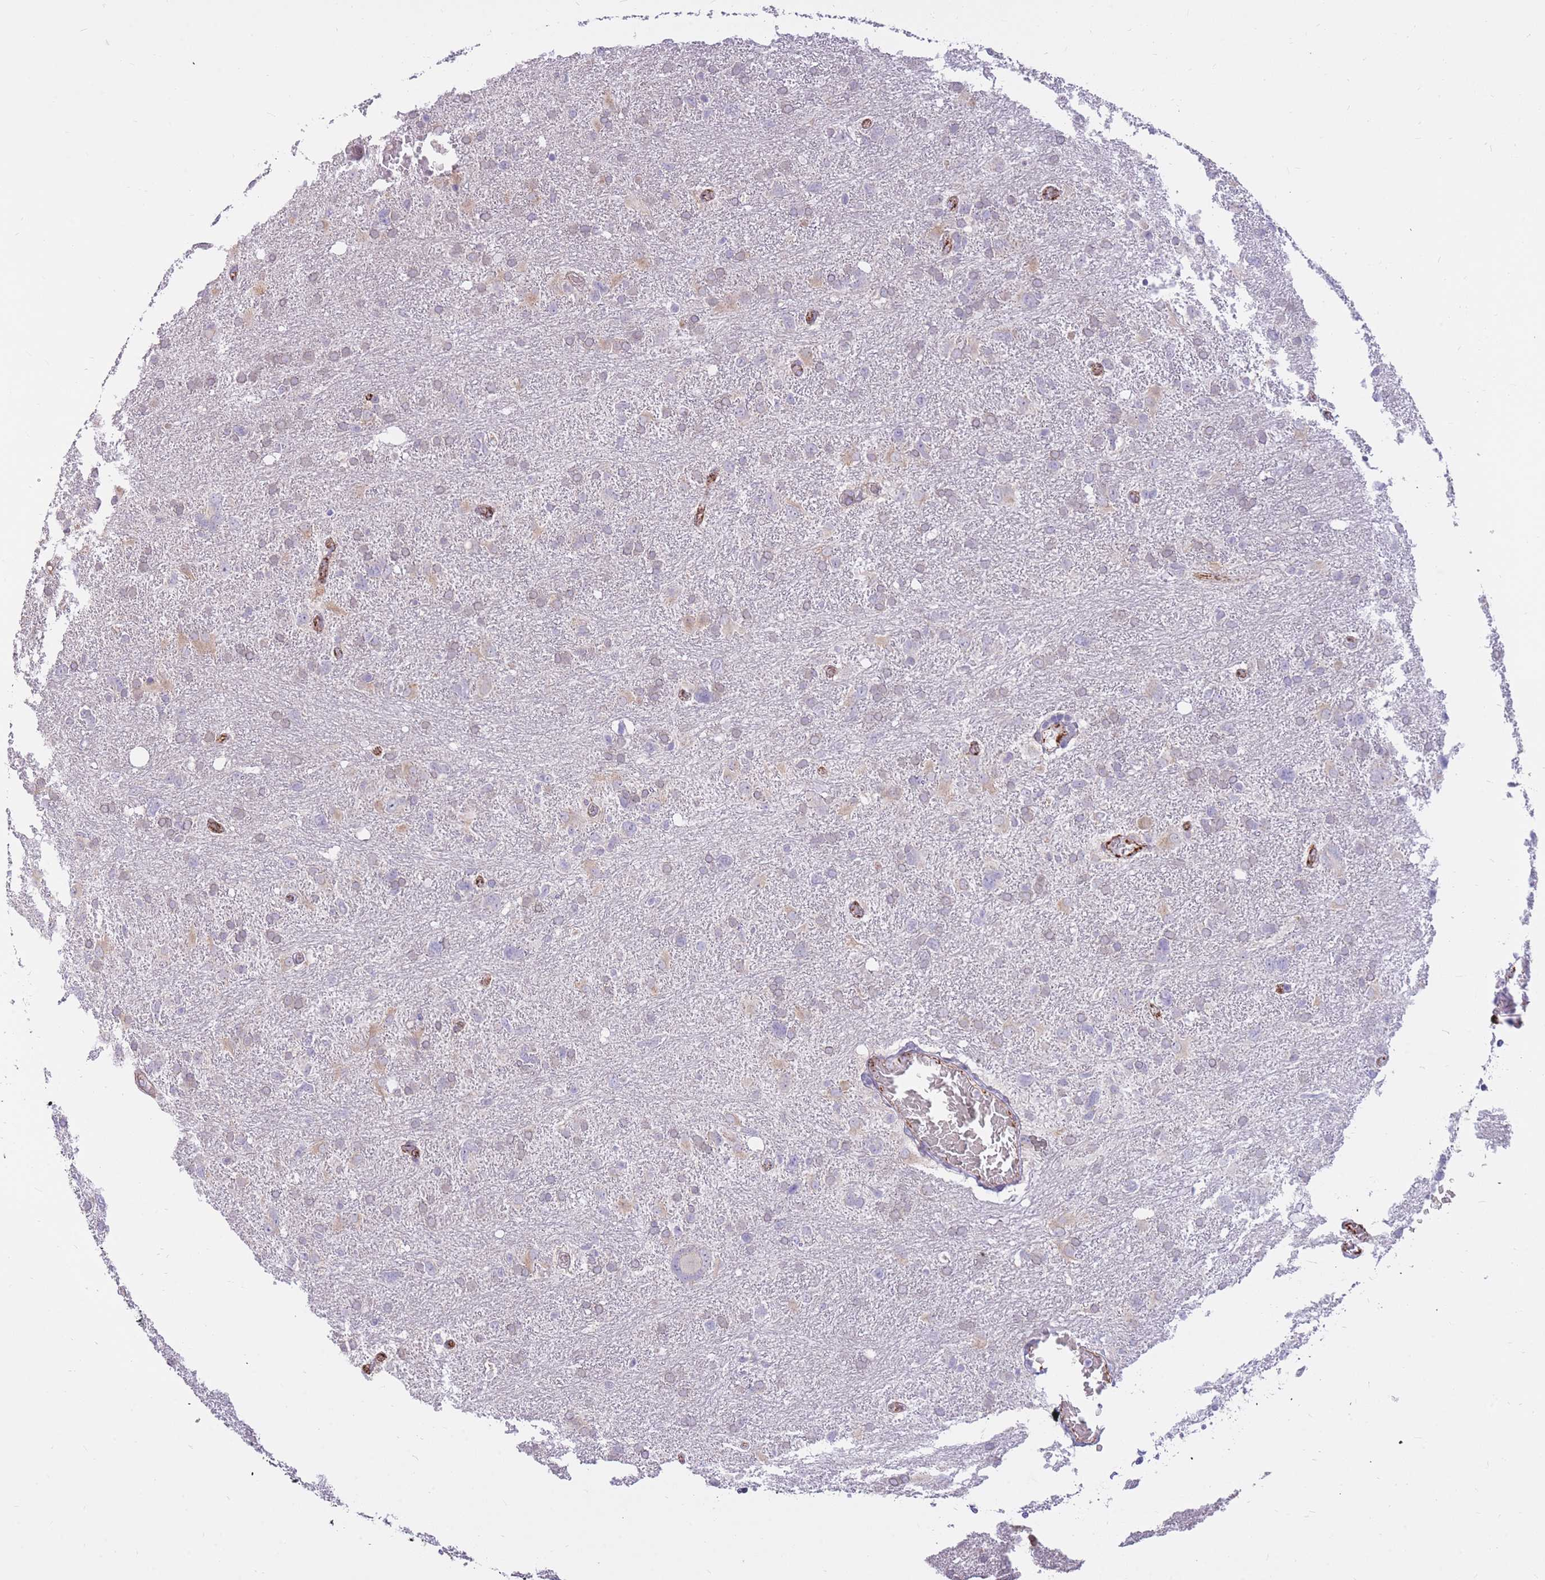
{"staining": {"intensity": "weak", "quantity": "<25%", "location": "cytoplasmic/membranous"}, "tissue": "glioma", "cell_type": "Tumor cells", "image_type": "cancer", "snomed": [{"axis": "morphology", "description": "Glioma, malignant, High grade"}, {"axis": "topography", "description": "Brain"}], "caption": "Tumor cells show no significant protein positivity in malignant glioma (high-grade). (Immunohistochemistry (ihc), brightfield microscopy, high magnification).", "gene": "RNF170", "patient": {"sex": "male", "age": 61}}